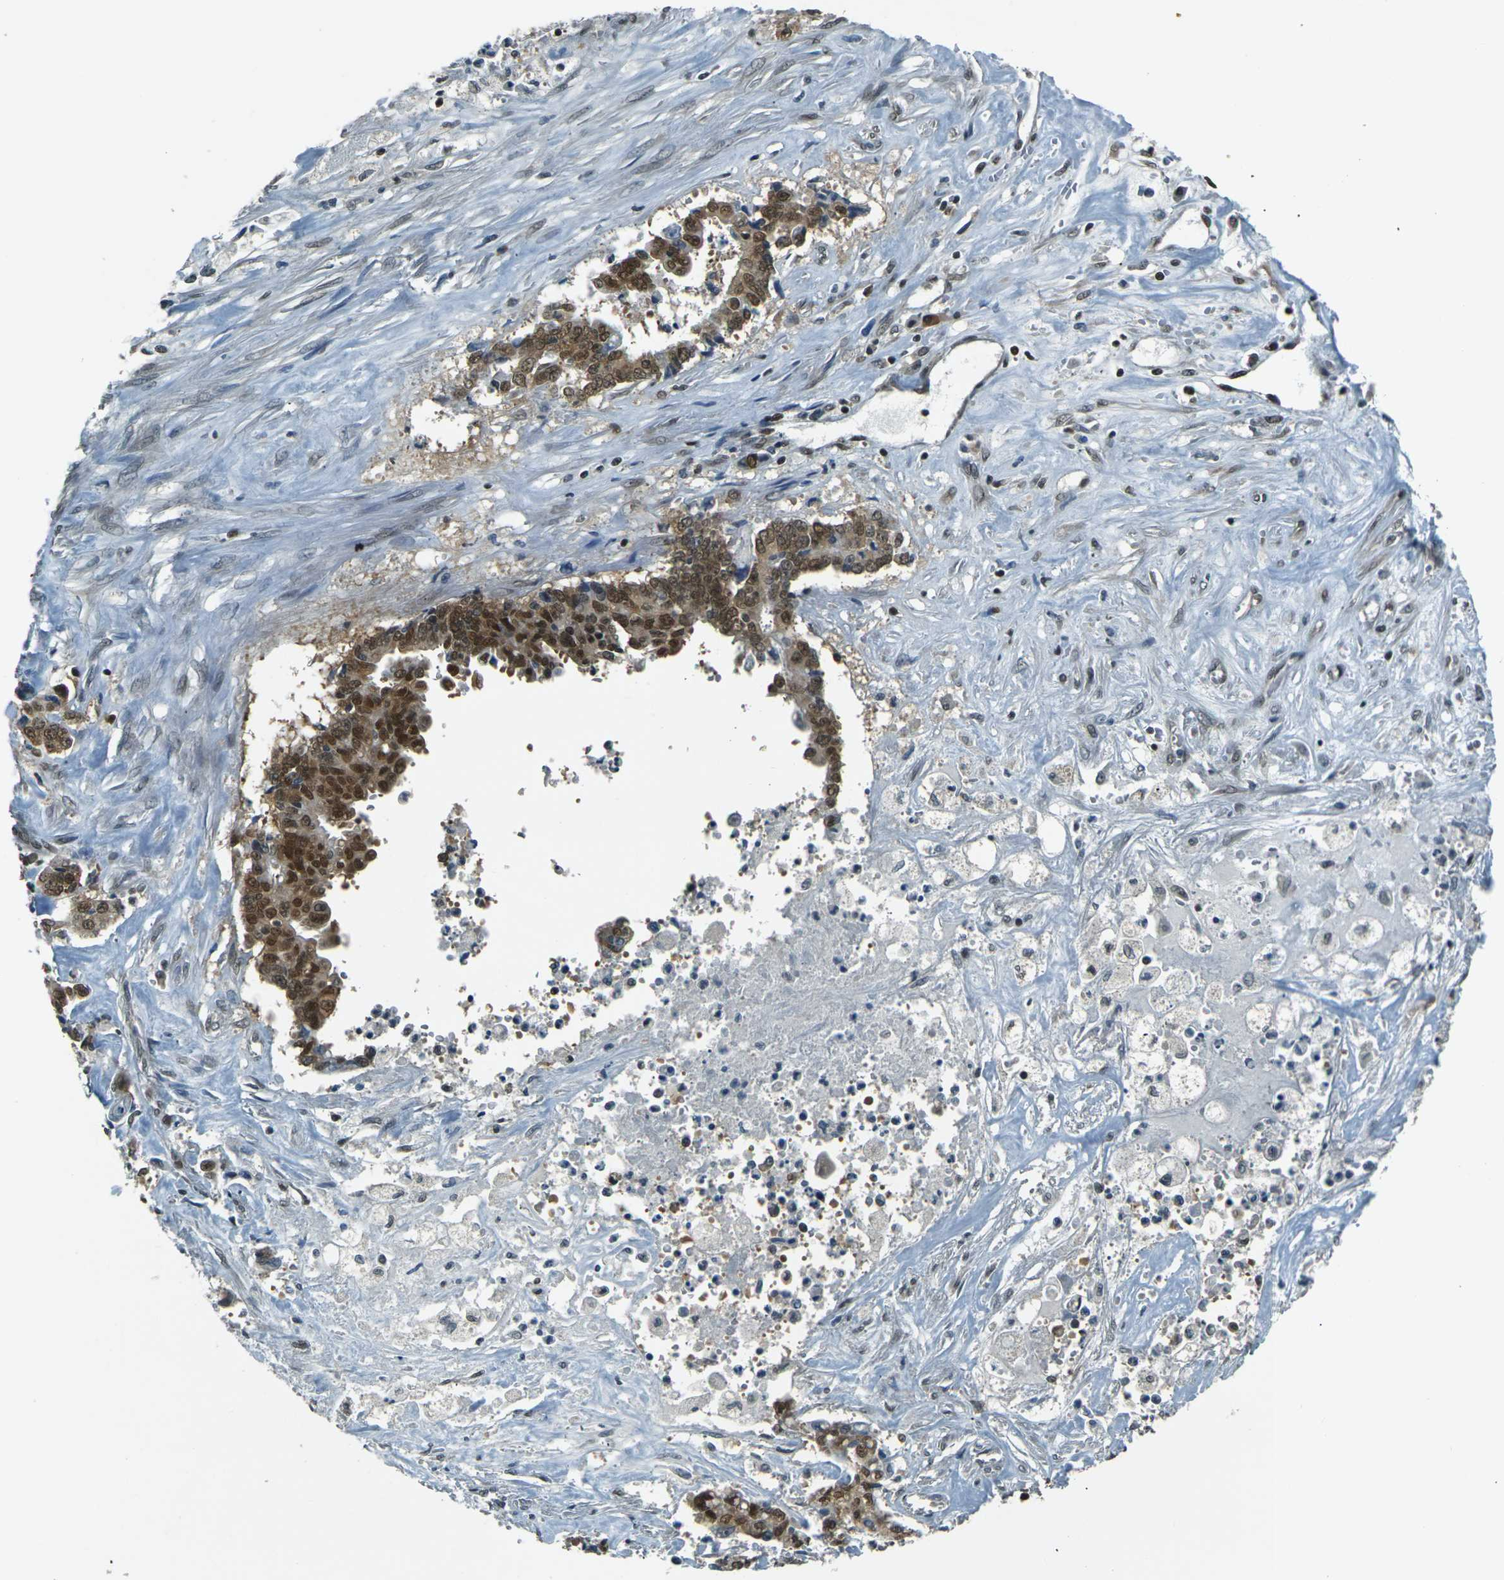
{"staining": {"intensity": "strong", "quantity": ">75%", "location": "nuclear"}, "tissue": "liver cancer", "cell_type": "Tumor cells", "image_type": "cancer", "snomed": [{"axis": "morphology", "description": "Cholangiocarcinoma"}, {"axis": "topography", "description": "Liver"}], "caption": "Immunohistochemical staining of liver cancer reveals high levels of strong nuclear expression in about >75% of tumor cells.", "gene": "NHEJ1", "patient": {"sex": "male", "age": 57}}